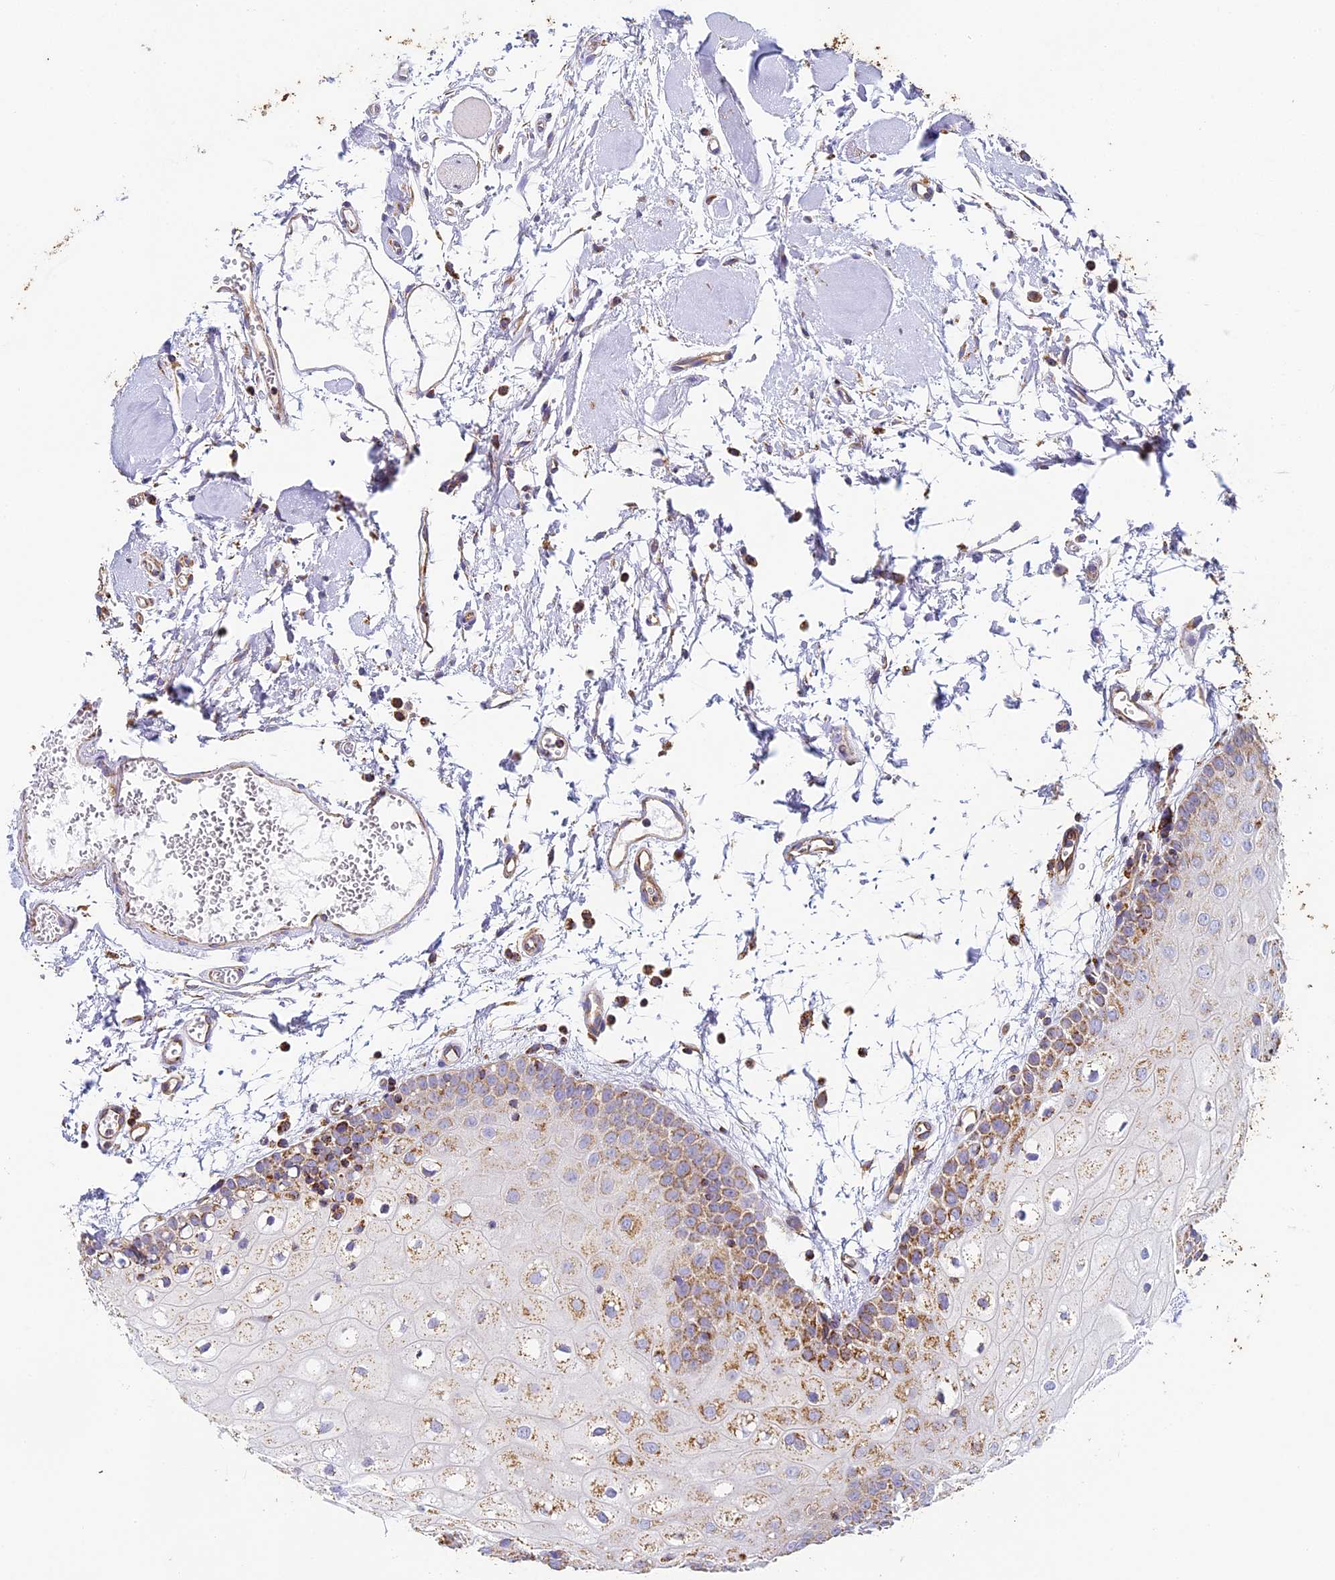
{"staining": {"intensity": "moderate", "quantity": ">75%", "location": "cytoplasmic/membranous"}, "tissue": "oral mucosa", "cell_type": "Squamous epithelial cells", "image_type": "normal", "snomed": [{"axis": "morphology", "description": "Normal tissue, NOS"}, {"axis": "topography", "description": "Oral tissue"}, {"axis": "topography", "description": "Tounge, NOS"}], "caption": "This micrograph shows immunohistochemistry staining of unremarkable oral mucosa, with medium moderate cytoplasmic/membranous staining in approximately >75% of squamous epithelial cells.", "gene": "STK17A", "patient": {"sex": "female", "age": 73}}